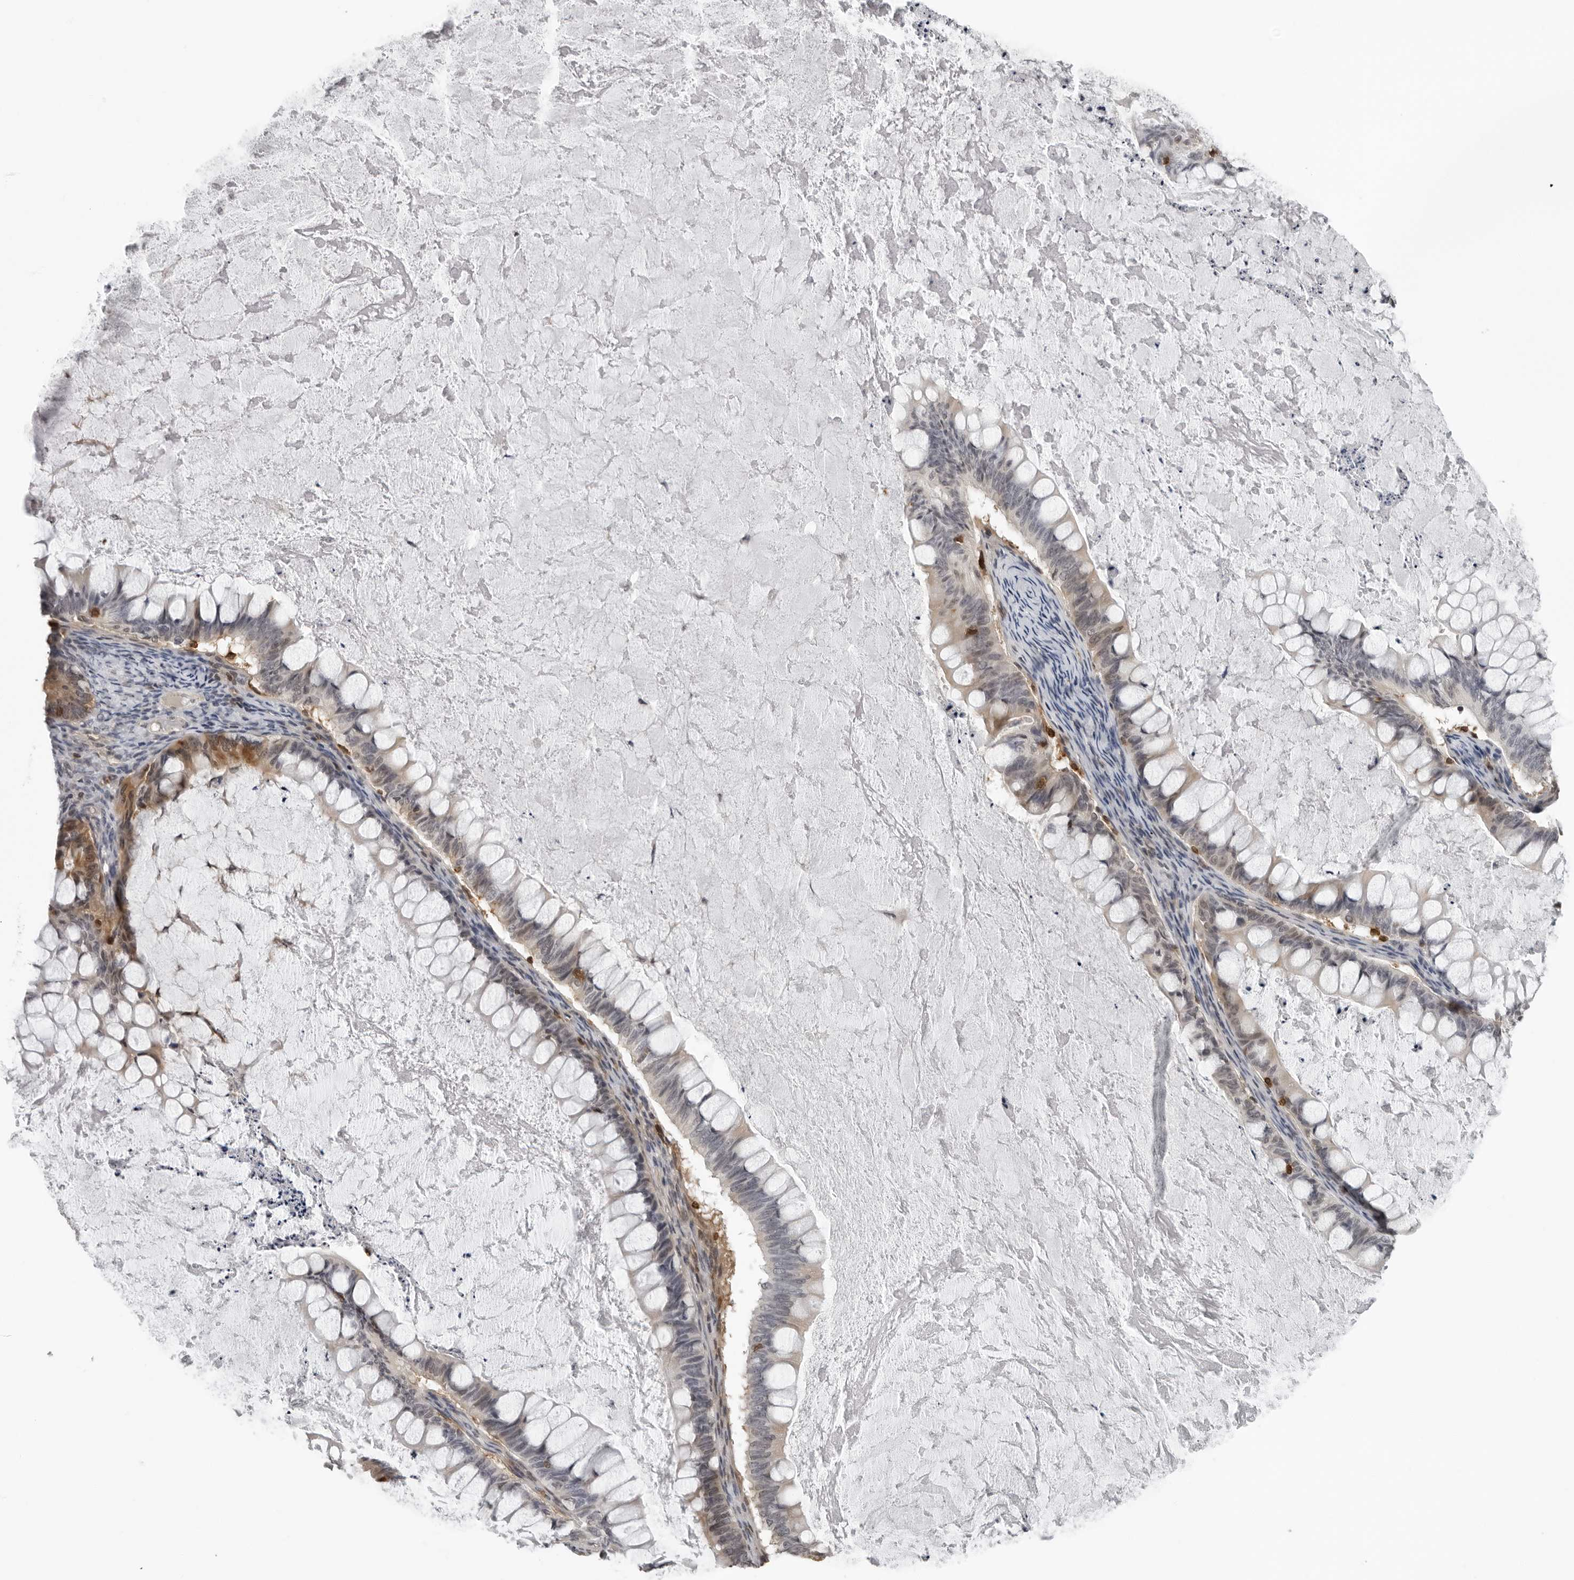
{"staining": {"intensity": "moderate", "quantity": "<25%", "location": "cytoplasmic/membranous"}, "tissue": "ovarian cancer", "cell_type": "Tumor cells", "image_type": "cancer", "snomed": [{"axis": "morphology", "description": "Cystadenocarcinoma, mucinous, NOS"}, {"axis": "topography", "description": "Ovary"}], "caption": "Ovarian cancer stained with immunohistochemistry shows moderate cytoplasmic/membranous positivity in approximately <25% of tumor cells. The protein is stained brown, and the nuclei are stained in blue (DAB IHC with brightfield microscopy, high magnification).", "gene": "HSPH1", "patient": {"sex": "female", "age": 61}}